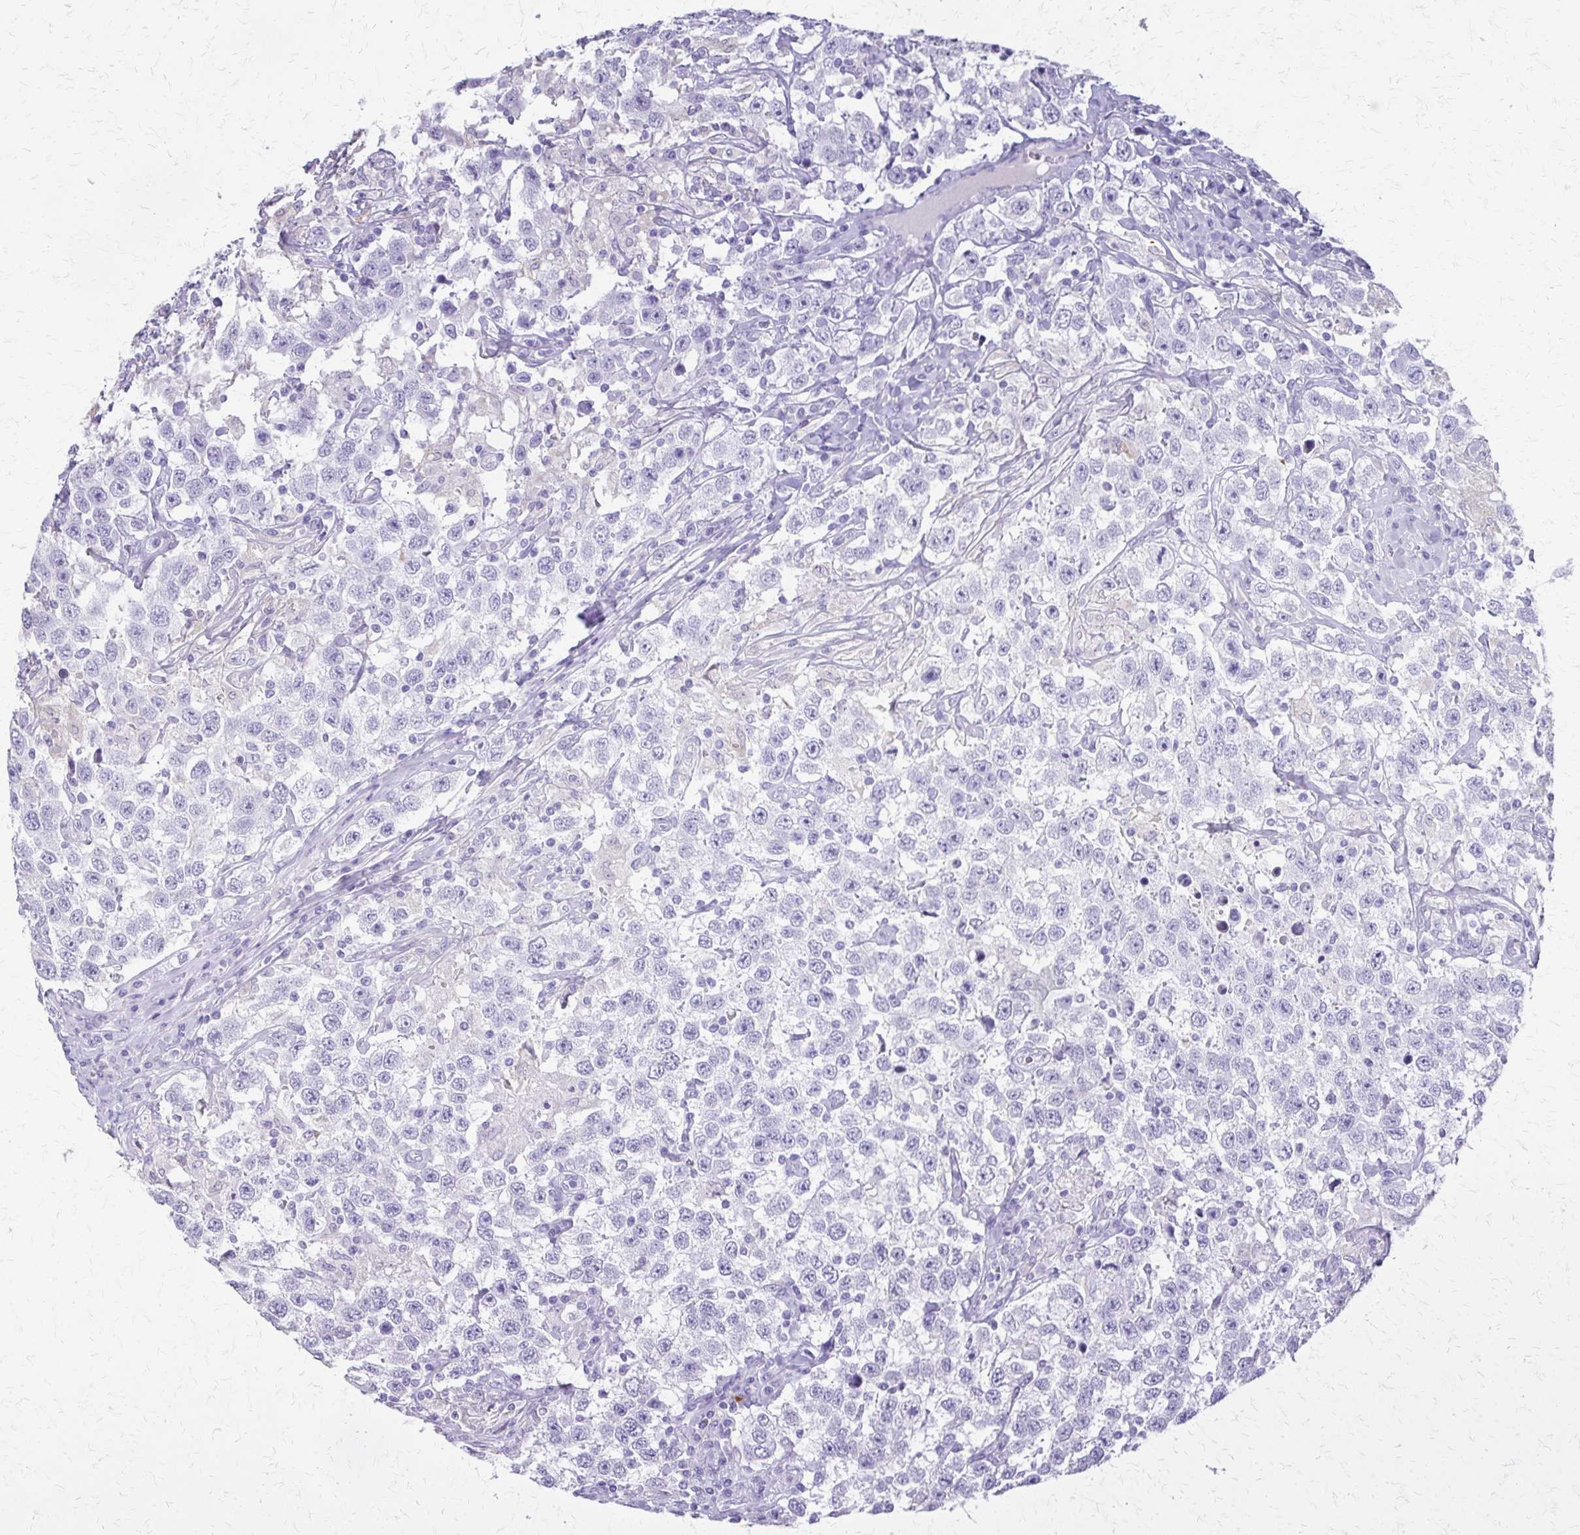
{"staining": {"intensity": "negative", "quantity": "none", "location": "none"}, "tissue": "testis cancer", "cell_type": "Tumor cells", "image_type": "cancer", "snomed": [{"axis": "morphology", "description": "Seminoma, NOS"}, {"axis": "topography", "description": "Testis"}], "caption": "Testis cancer (seminoma) was stained to show a protein in brown. There is no significant staining in tumor cells.", "gene": "CYB5A", "patient": {"sex": "male", "age": 41}}